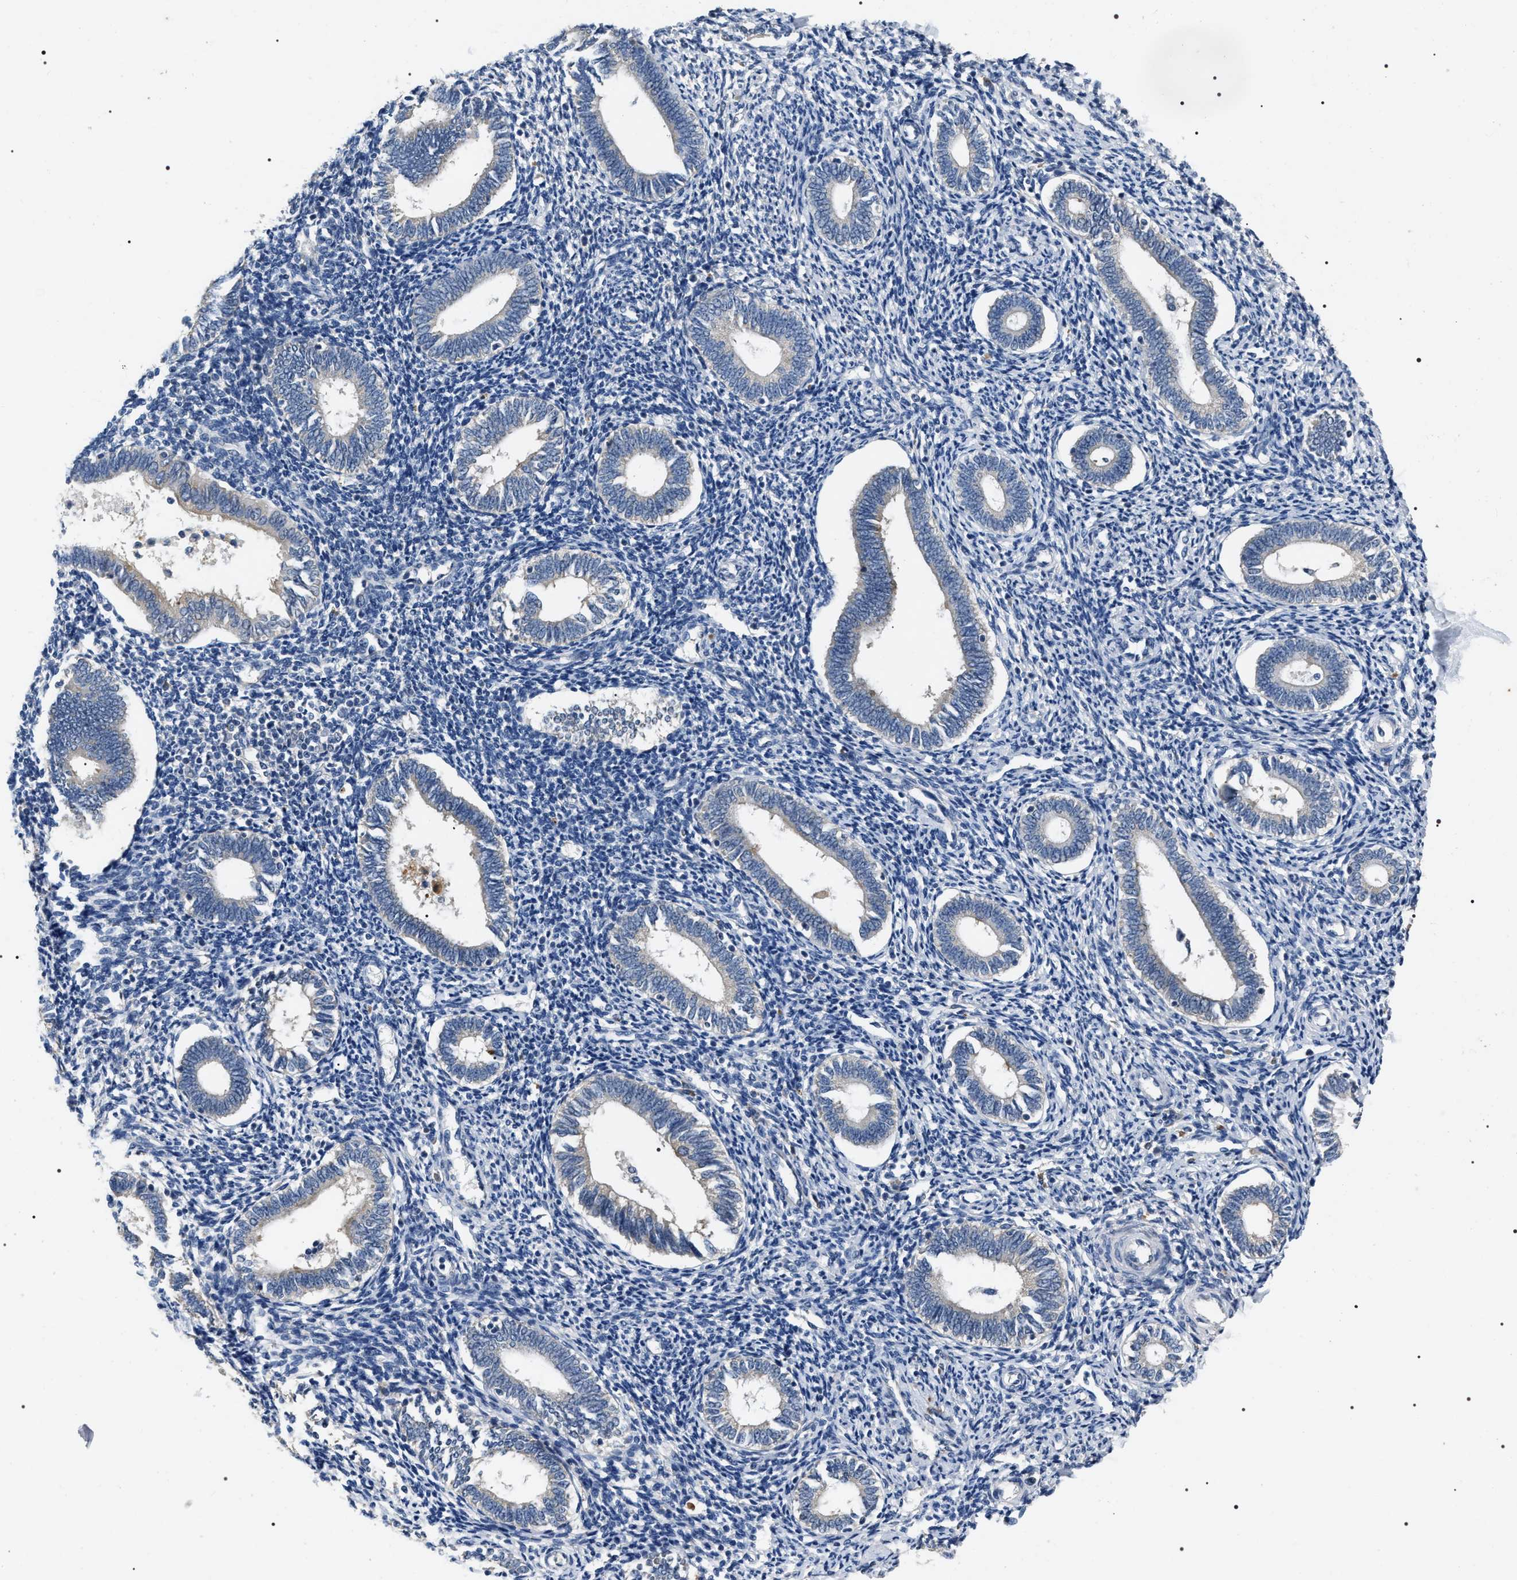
{"staining": {"intensity": "negative", "quantity": "none", "location": "none"}, "tissue": "endometrium", "cell_type": "Cells in endometrial stroma", "image_type": "normal", "snomed": [{"axis": "morphology", "description": "Normal tissue, NOS"}, {"axis": "topography", "description": "Endometrium"}], "caption": "Cells in endometrial stroma are negative for protein expression in benign human endometrium. The staining is performed using DAB (3,3'-diaminobenzidine) brown chromogen with nuclei counter-stained in using hematoxylin.", "gene": "IFT81", "patient": {"sex": "female", "age": 41}}